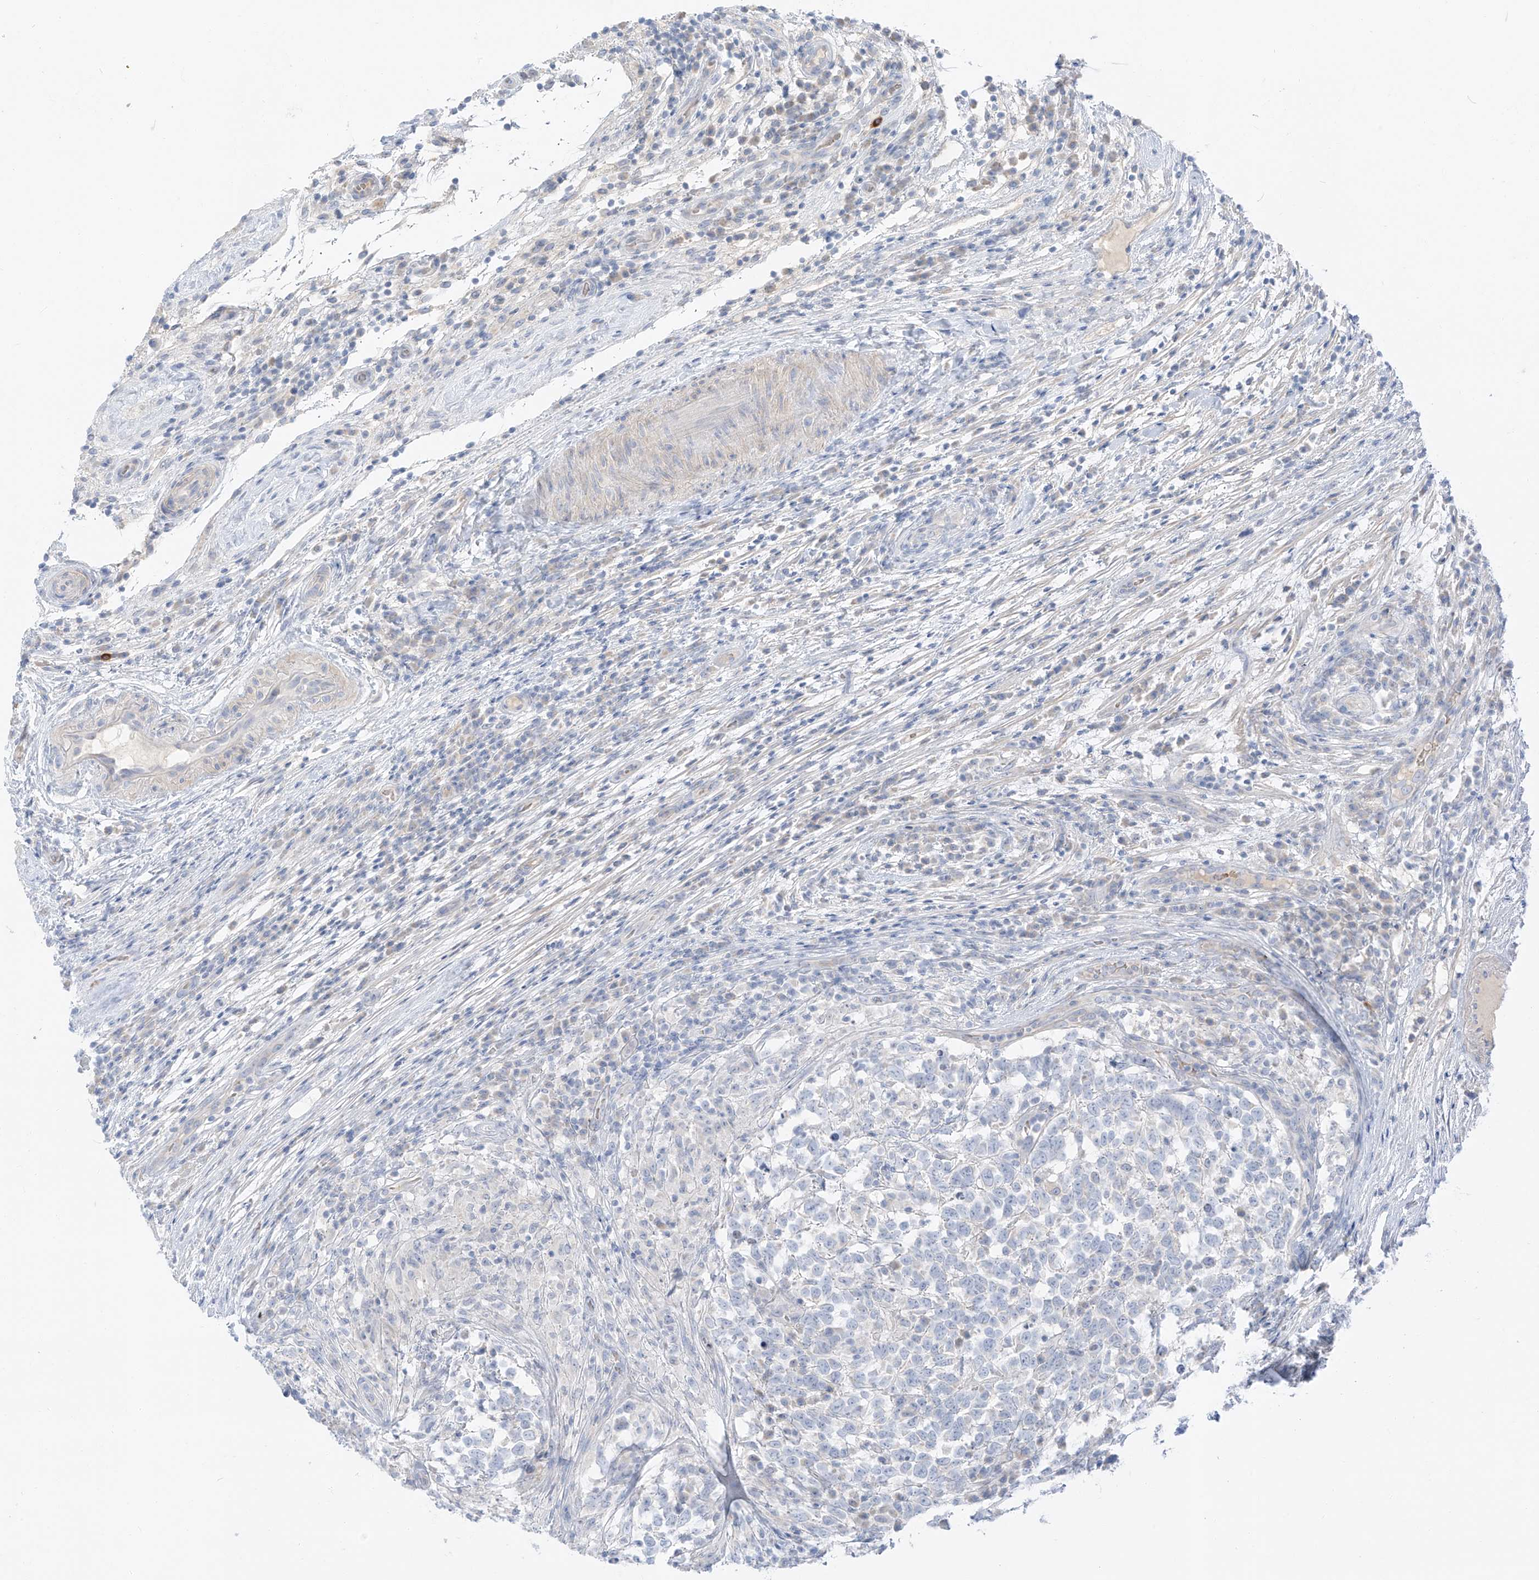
{"staining": {"intensity": "negative", "quantity": "none", "location": "none"}, "tissue": "testis cancer", "cell_type": "Tumor cells", "image_type": "cancer", "snomed": [{"axis": "morphology", "description": "Carcinoma, Embryonal, NOS"}, {"axis": "topography", "description": "Testis"}], "caption": "Tumor cells show no significant protein staining in testis embryonal carcinoma. (DAB (3,3'-diaminobenzidine) immunohistochemistry visualized using brightfield microscopy, high magnification).", "gene": "PGC", "patient": {"sex": "male", "age": 26}}